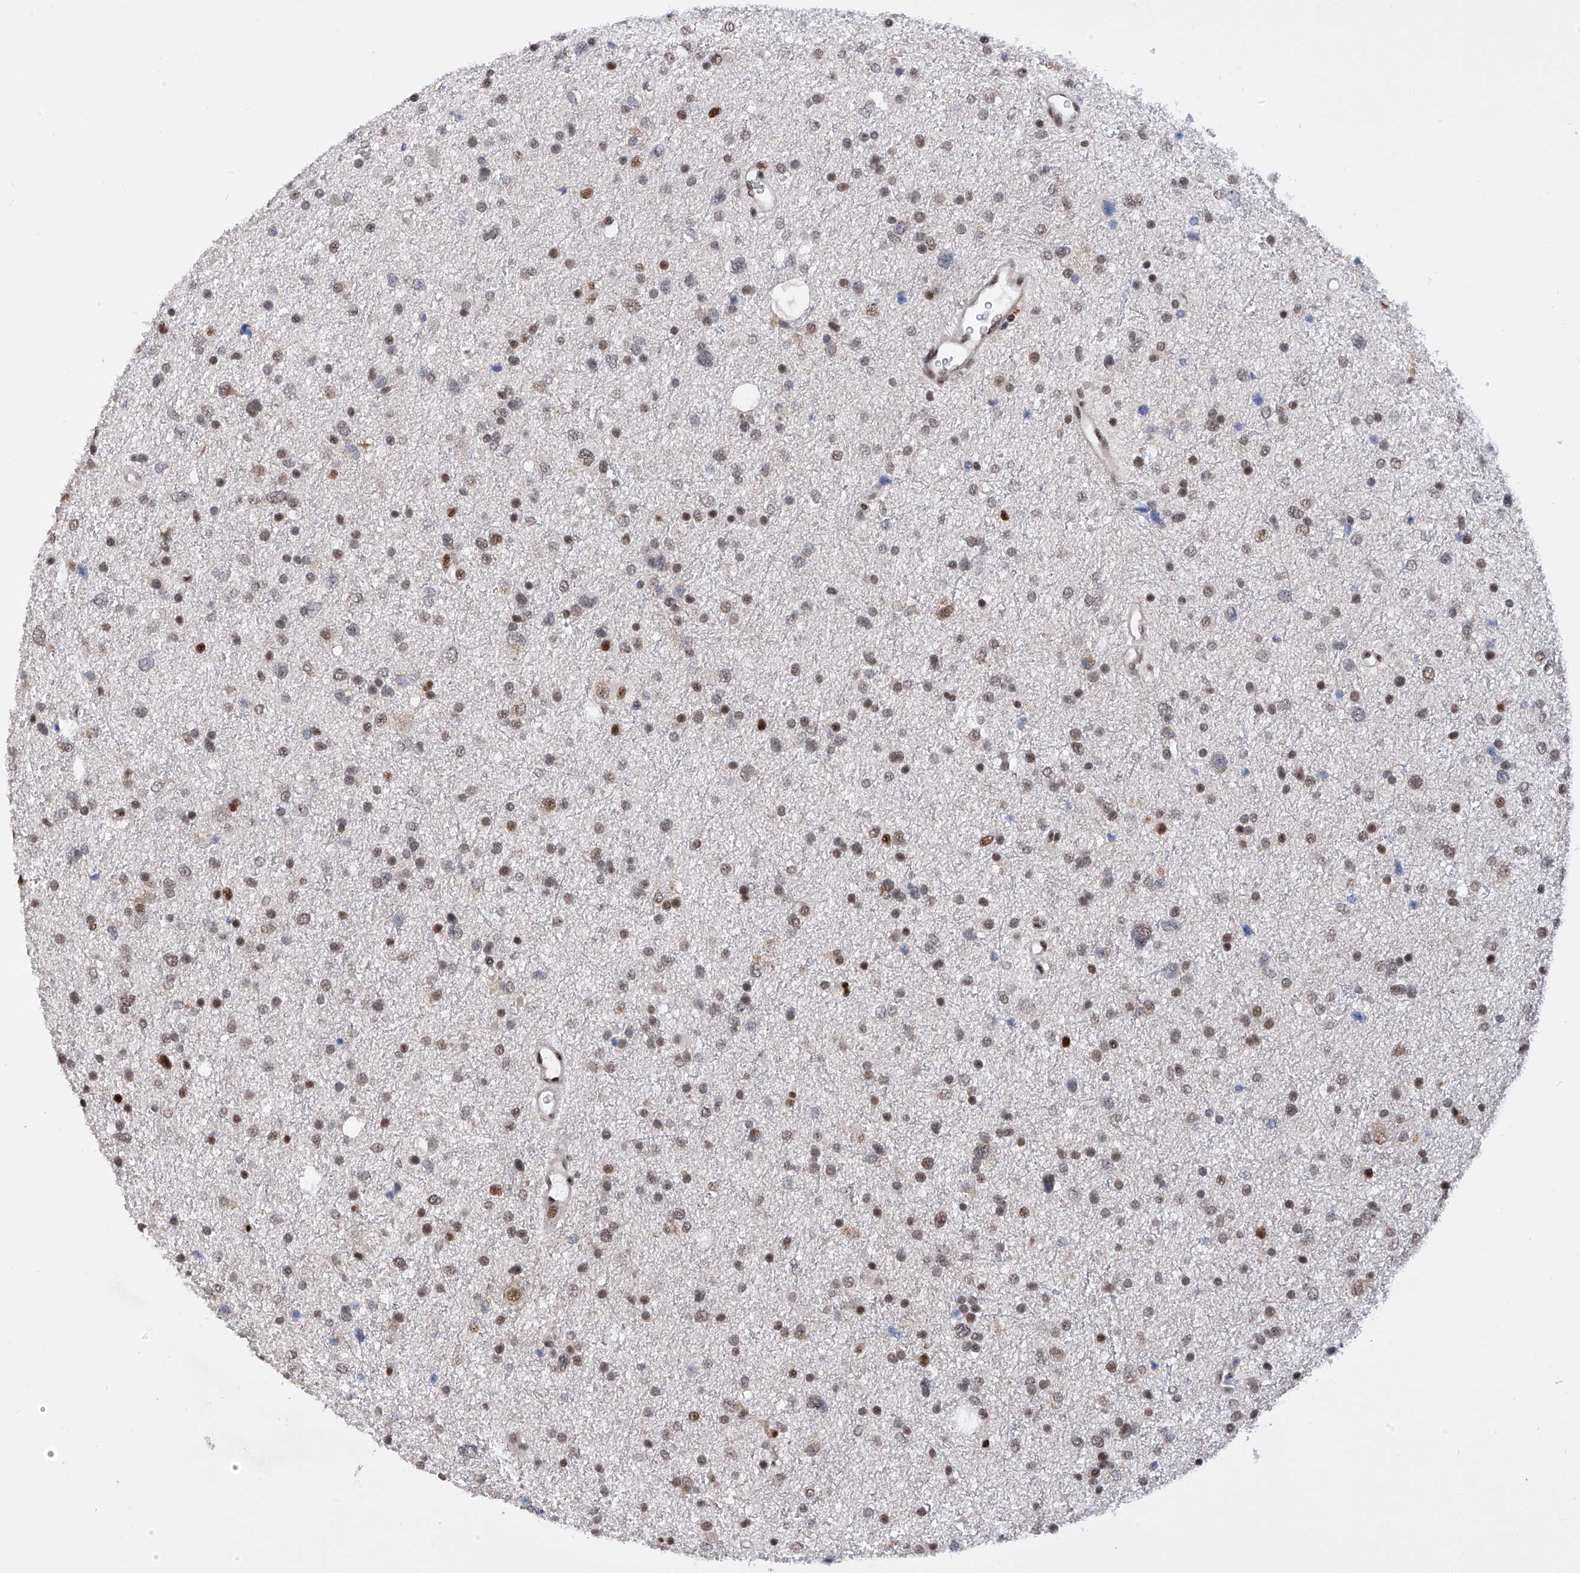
{"staining": {"intensity": "moderate", "quantity": "25%-75%", "location": "nuclear"}, "tissue": "glioma", "cell_type": "Tumor cells", "image_type": "cancer", "snomed": [{"axis": "morphology", "description": "Glioma, malignant, Low grade"}, {"axis": "topography", "description": "Brain"}], "caption": "Brown immunohistochemical staining in glioma displays moderate nuclear expression in approximately 25%-75% of tumor cells.", "gene": "RAD54L", "patient": {"sex": "female", "age": 37}}